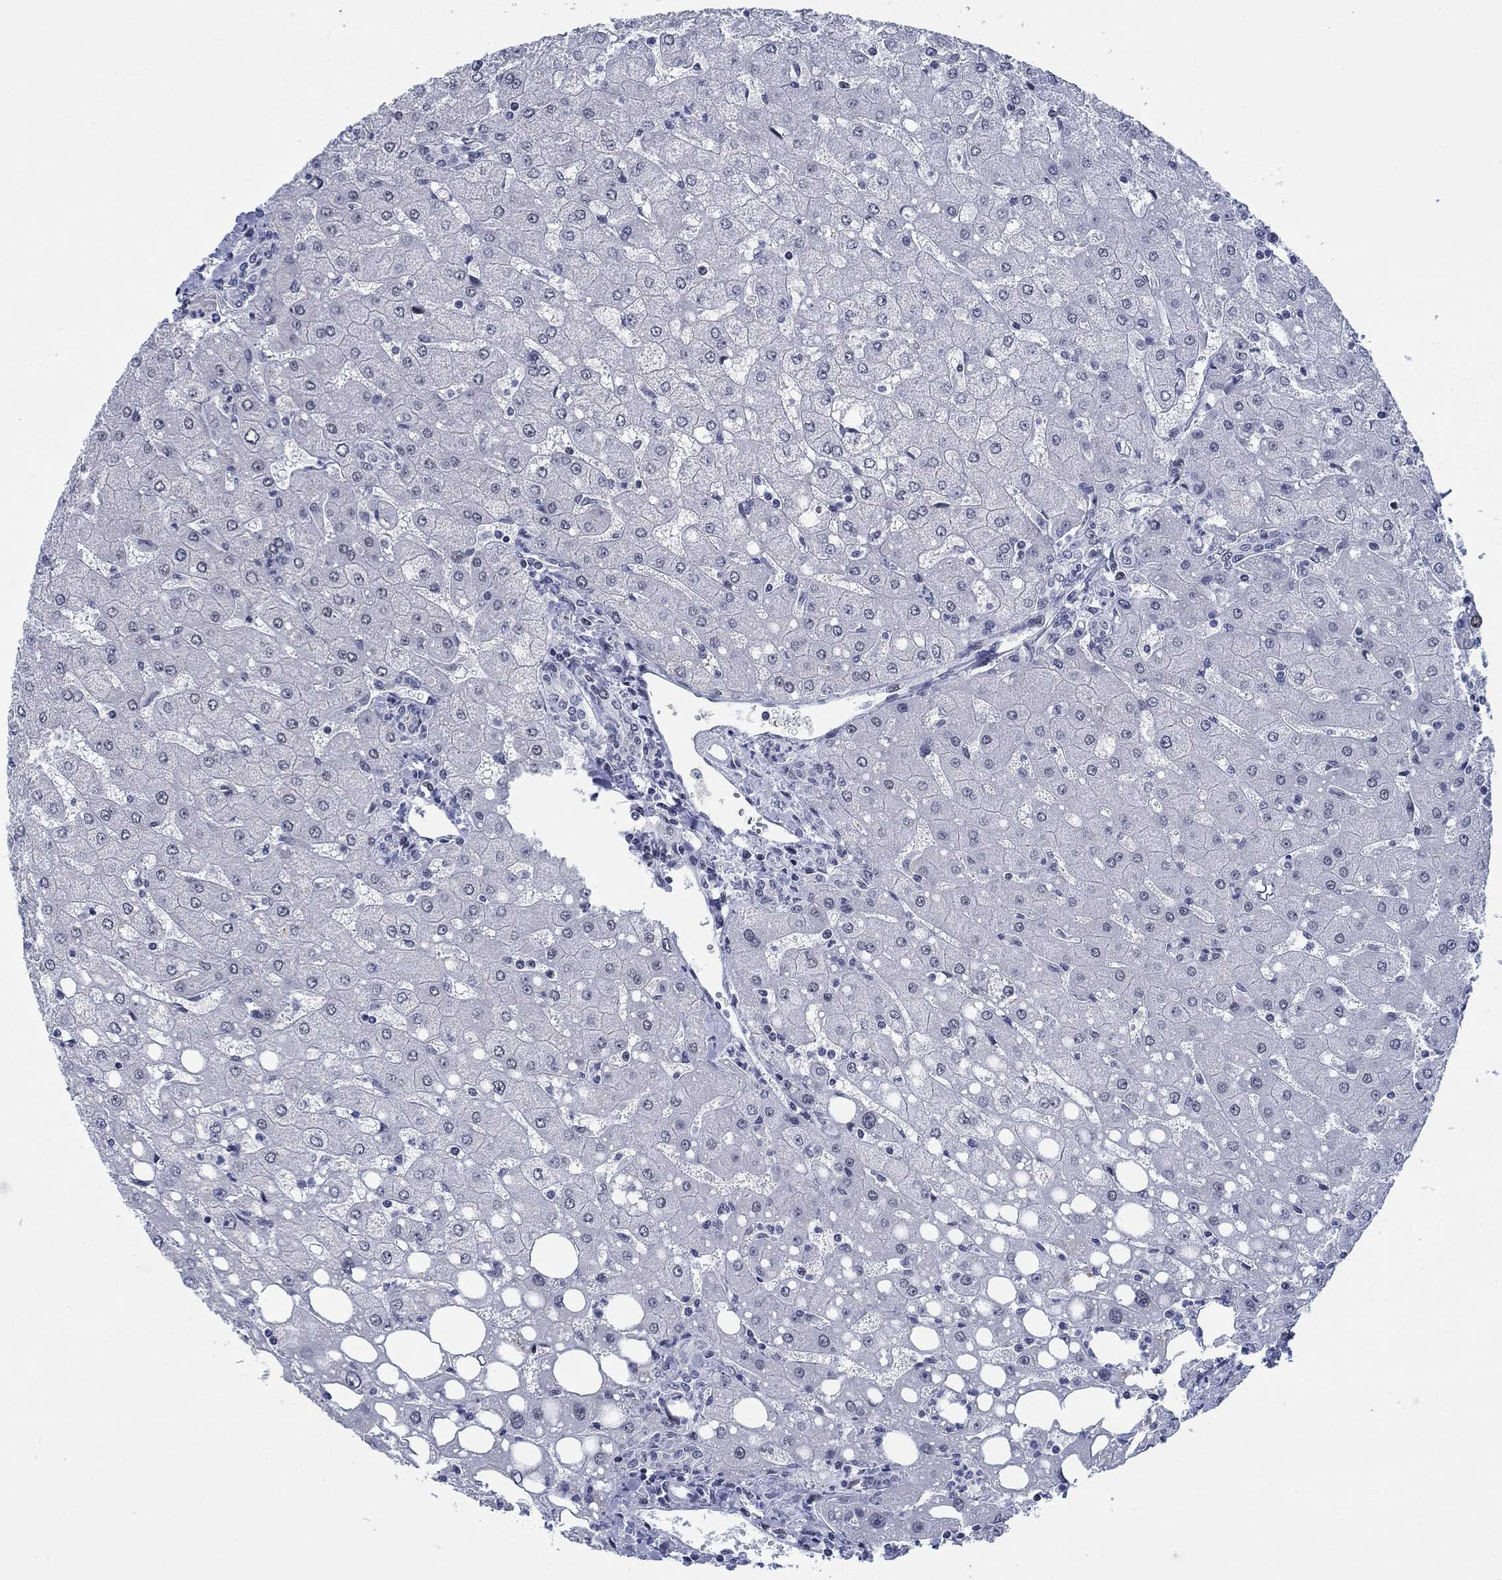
{"staining": {"intensity": "negative", "quantity": "none", "location": "none"}, "tissue": "liver", "cell_type": "Cholangiocytes", "image_type": "normal", "snomed": [{"axis": "morphology", "description": "Normal tissue, NOS"}, {"axis": "topography", "description": "Liver"}], "caption": "This is a image of immunohistochemistry staining of unremarkable liver, which shows no staining in cholangiocytes.", "gene": "NEU3", "patient": {"sex": "female", "age": 53}}